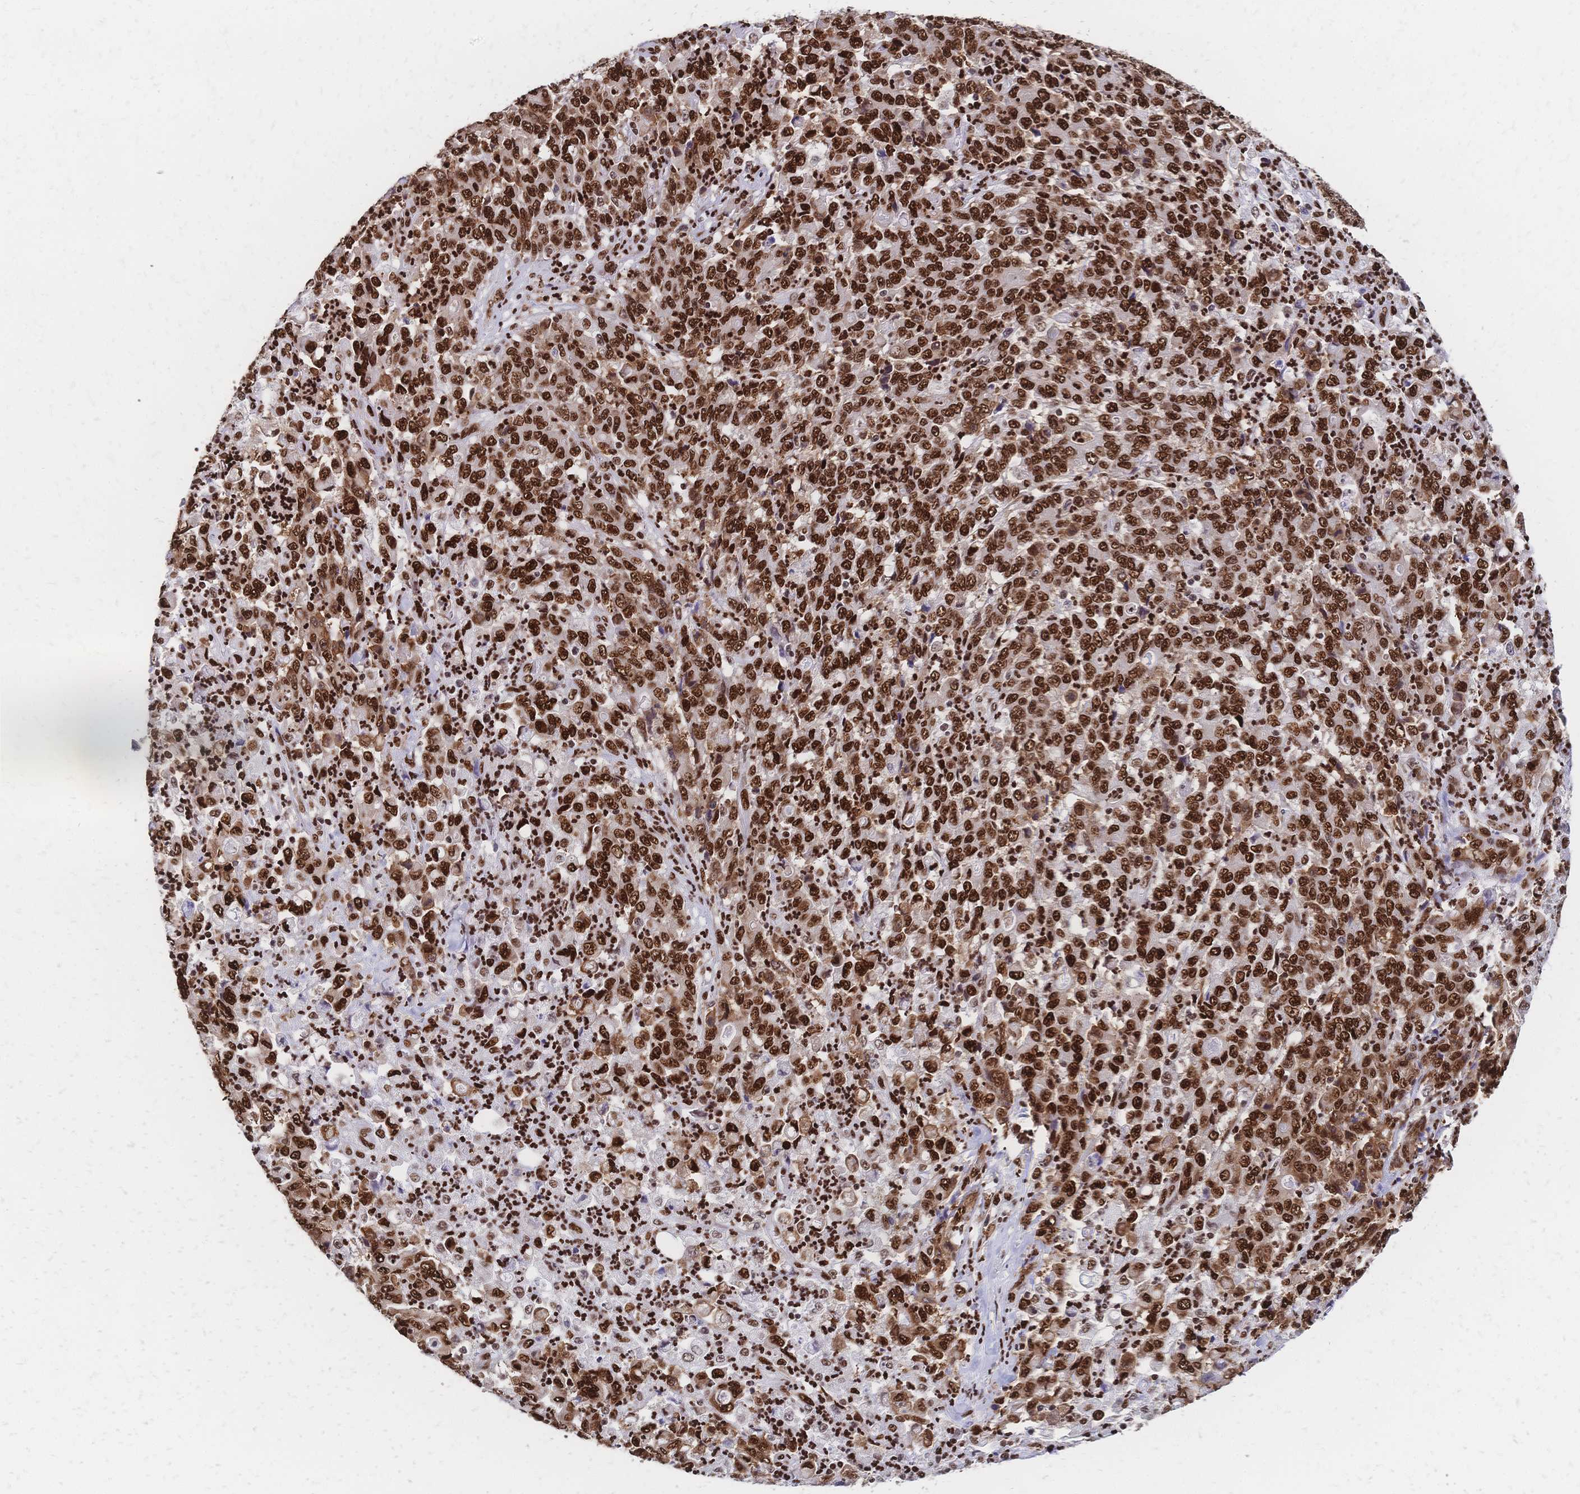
{"staining": {"intensity": "strong", "quantity": ">75%", "location": "nuclear"}, "tissue": "stomach cancer", "cell_type": "Tumor cells", "image_type": "cancer", "snomed": [{"axis": "morphology", "description": "Adenocarcinoma, NOS"}, {"axis": "topography", "description": "Stomach, lower"}], "caption": "Stomach cancer (adenocarcinoma) stained for a protein (brown) shows strong nuclear positive expression in about >75% of tumor cells.", "gene": "HDGF", "patient": {"sex": "female", "age": 71}}